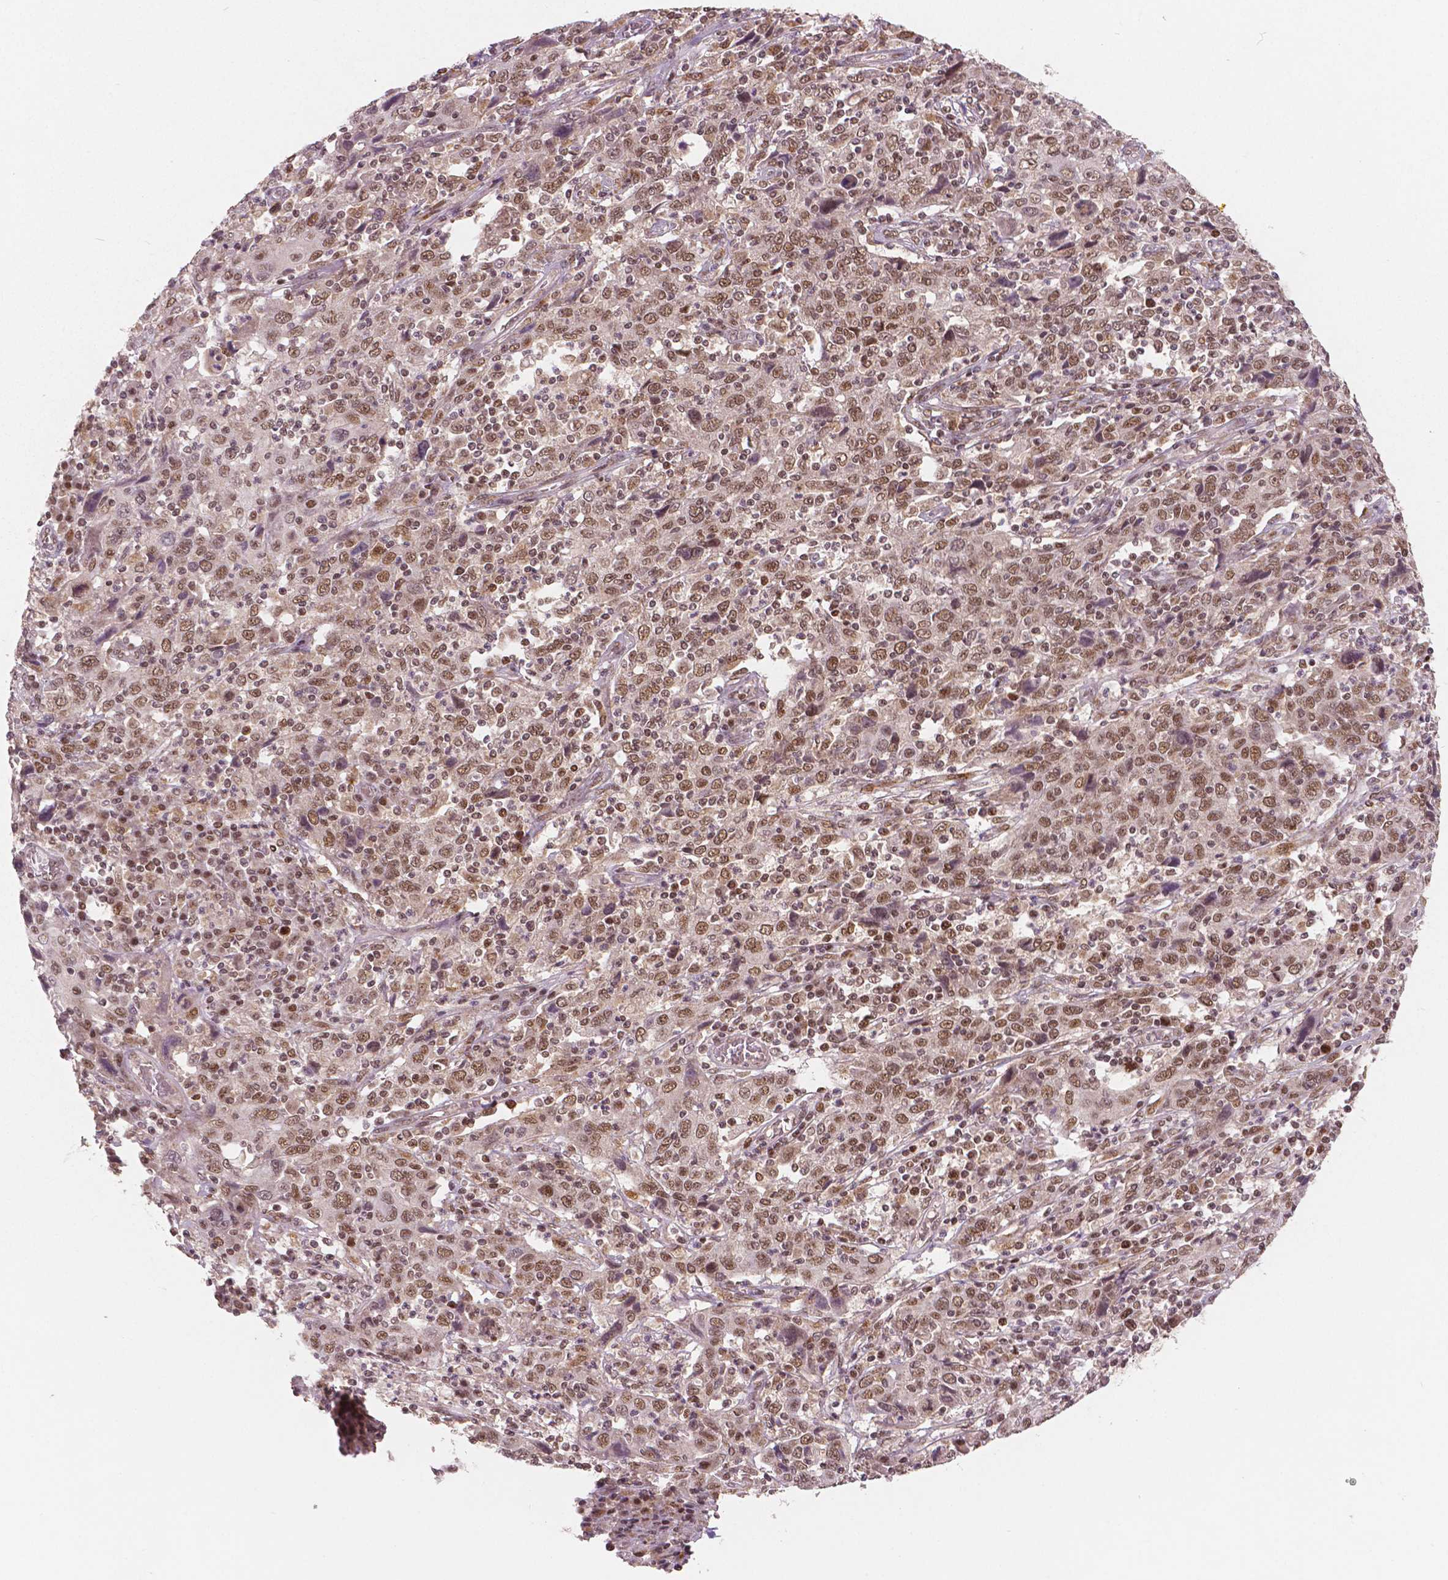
{"staining": {"intensity": "moderate", "quantity": ">75%", "location": "nuclear"}, "tissue": "cervical cancer", "cell_type": "Tumor cells", "image_type": "cancer", "snomed": [{"axis": "morphology", "description": "Squamous cell carcinoma, NOS"}, {"axis": "topography", "description": "Cervix"}], "caption": "Immunohistochemistry staining of cervical cancer, which displays medium levels of moderate nuclear positivity in about >75% of tumor cells indicating moderate nuclear protein positivity. The staining was performed using DAB (3,3'-diaminobenzidine) (brown) for protein detection and nuclei were counterstained in hematoxylin (blue).", "gene": "NSD2", "patient": {"sex": "female", "age": 46}}